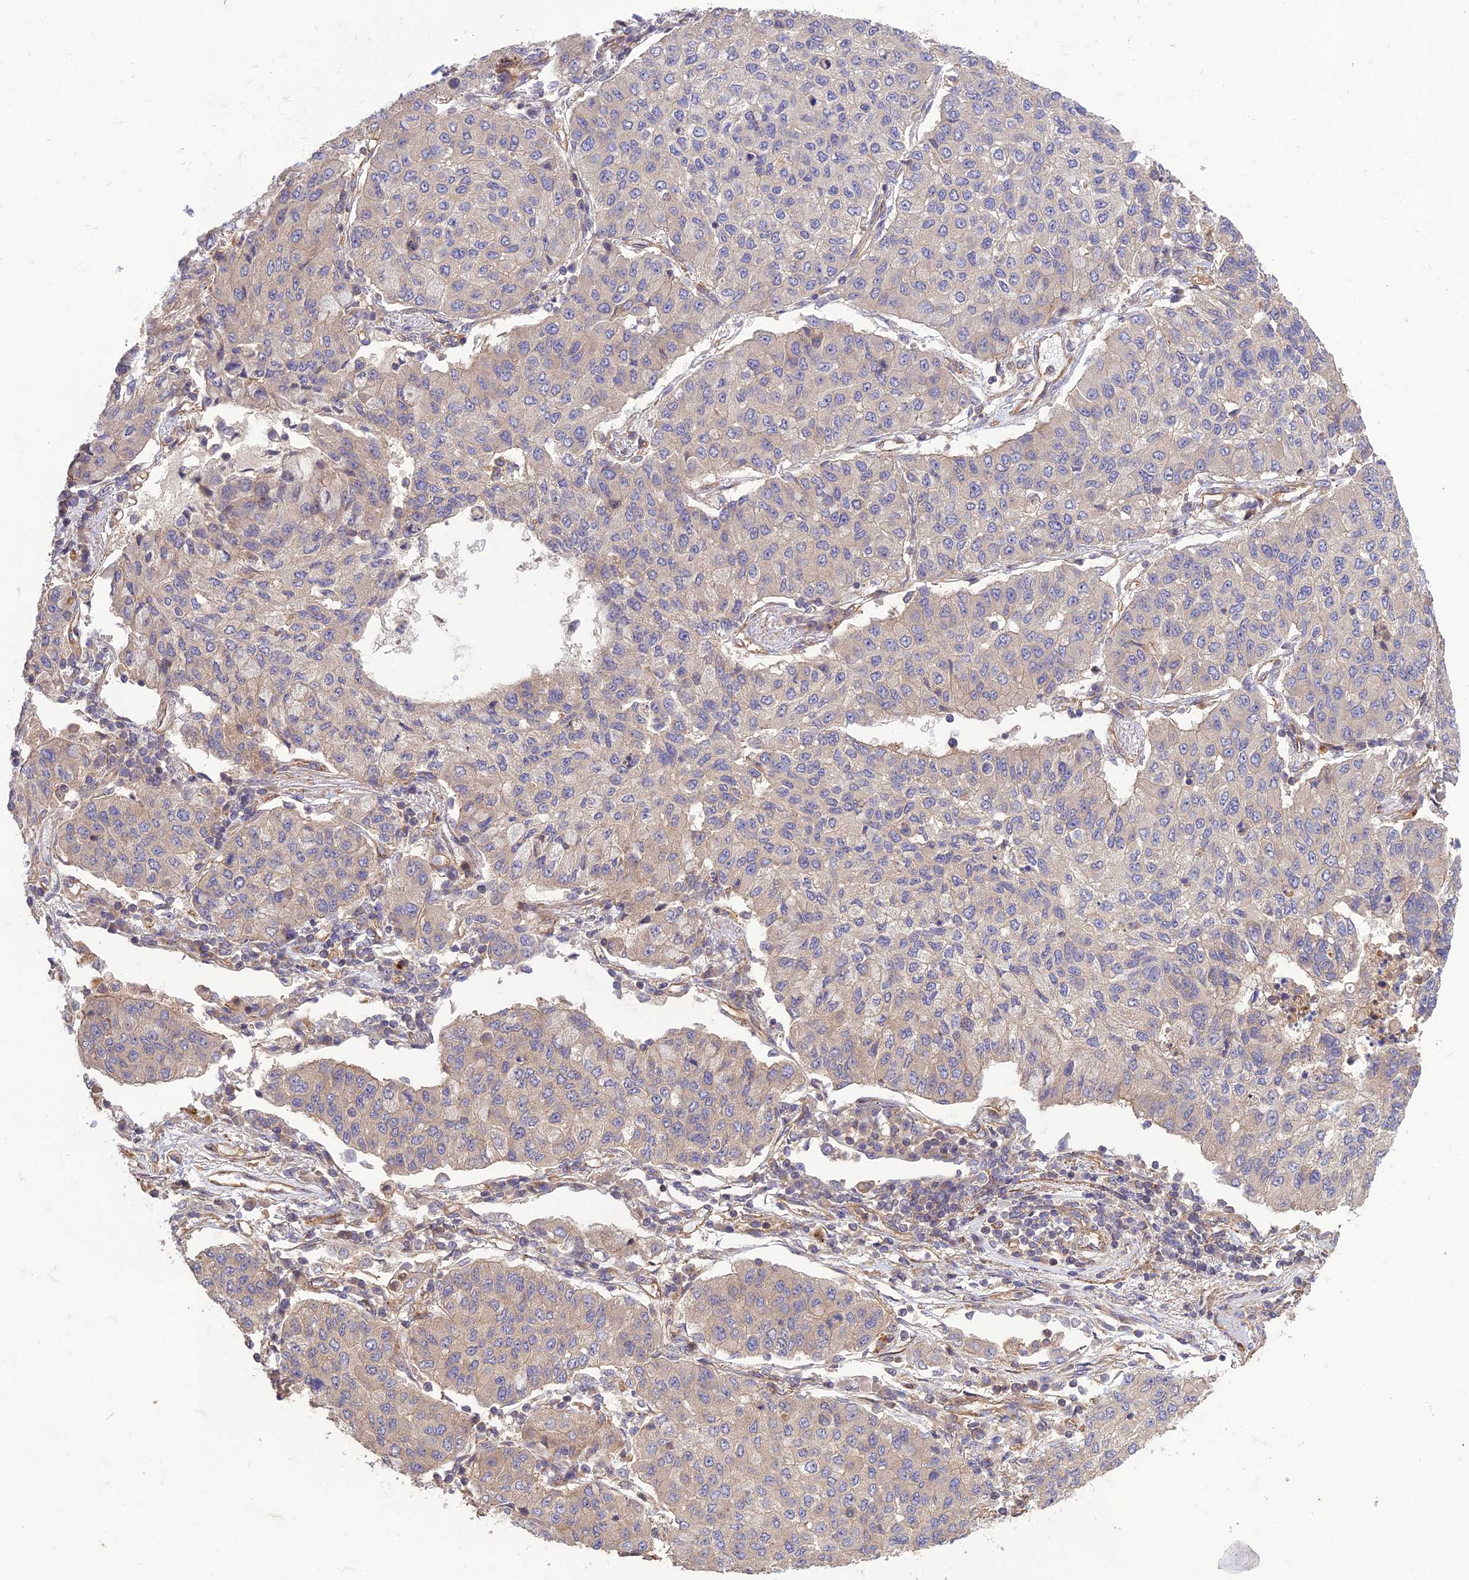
{"staining": {"intensity": "negative", "quantity": "none", "location": "none"}, "tissue": "lung cancer", "cell_type": "Tumor cells", "image_type": "cancer", "snomed": [{"axis": "morphology", "description": "Squamous cell carcinoma, NOS"}, {"axis": "topography", "description": "Lung"}], "caption": "The photomicrograph displays no staining of tumor cells in squamous cell carcinoma (lung).", "gene": "TMEM131L", "patient": {"sex": "male", "age": 74}}